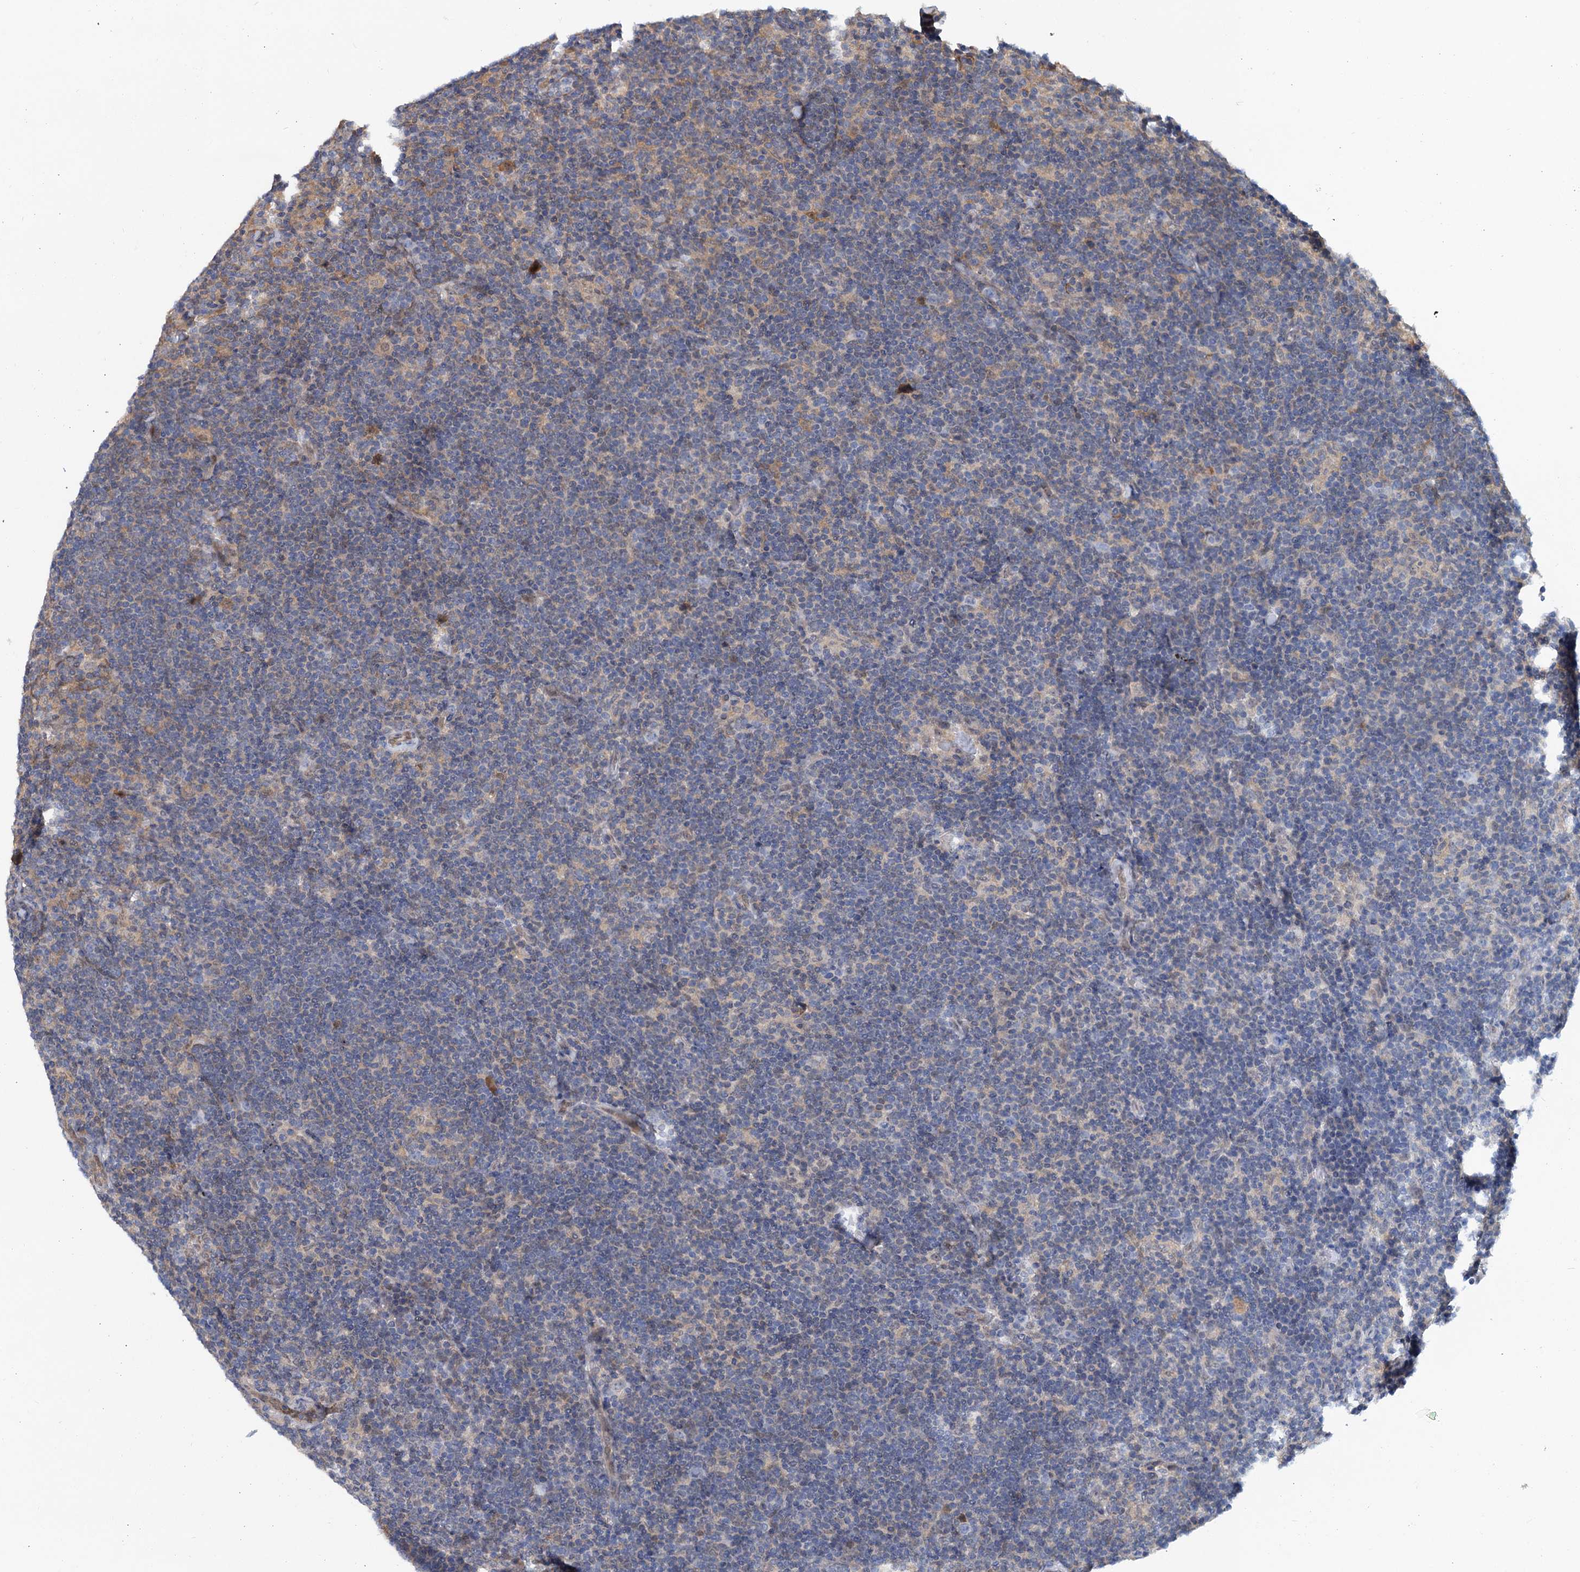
{"staining": {"intensity": "negative", "quantity": "none", "location": "none"}, "tissue": "lymphoma", "cell_type": "Tumor cells", "image_type": "cancer", "snomed": [{"axis": "morphology", "description": "Hodgkin's disease, NOS"}, {"axis": "topography", "description": "Lymph node"}], "caption": "DAB (3,3'-diaminobenzidine) immunohistochemical staining of human lymphoma exhibits no significant positivity in tumor cells.", "gene": "SNX15", "patient": {"sex": "female", "age": 57}}